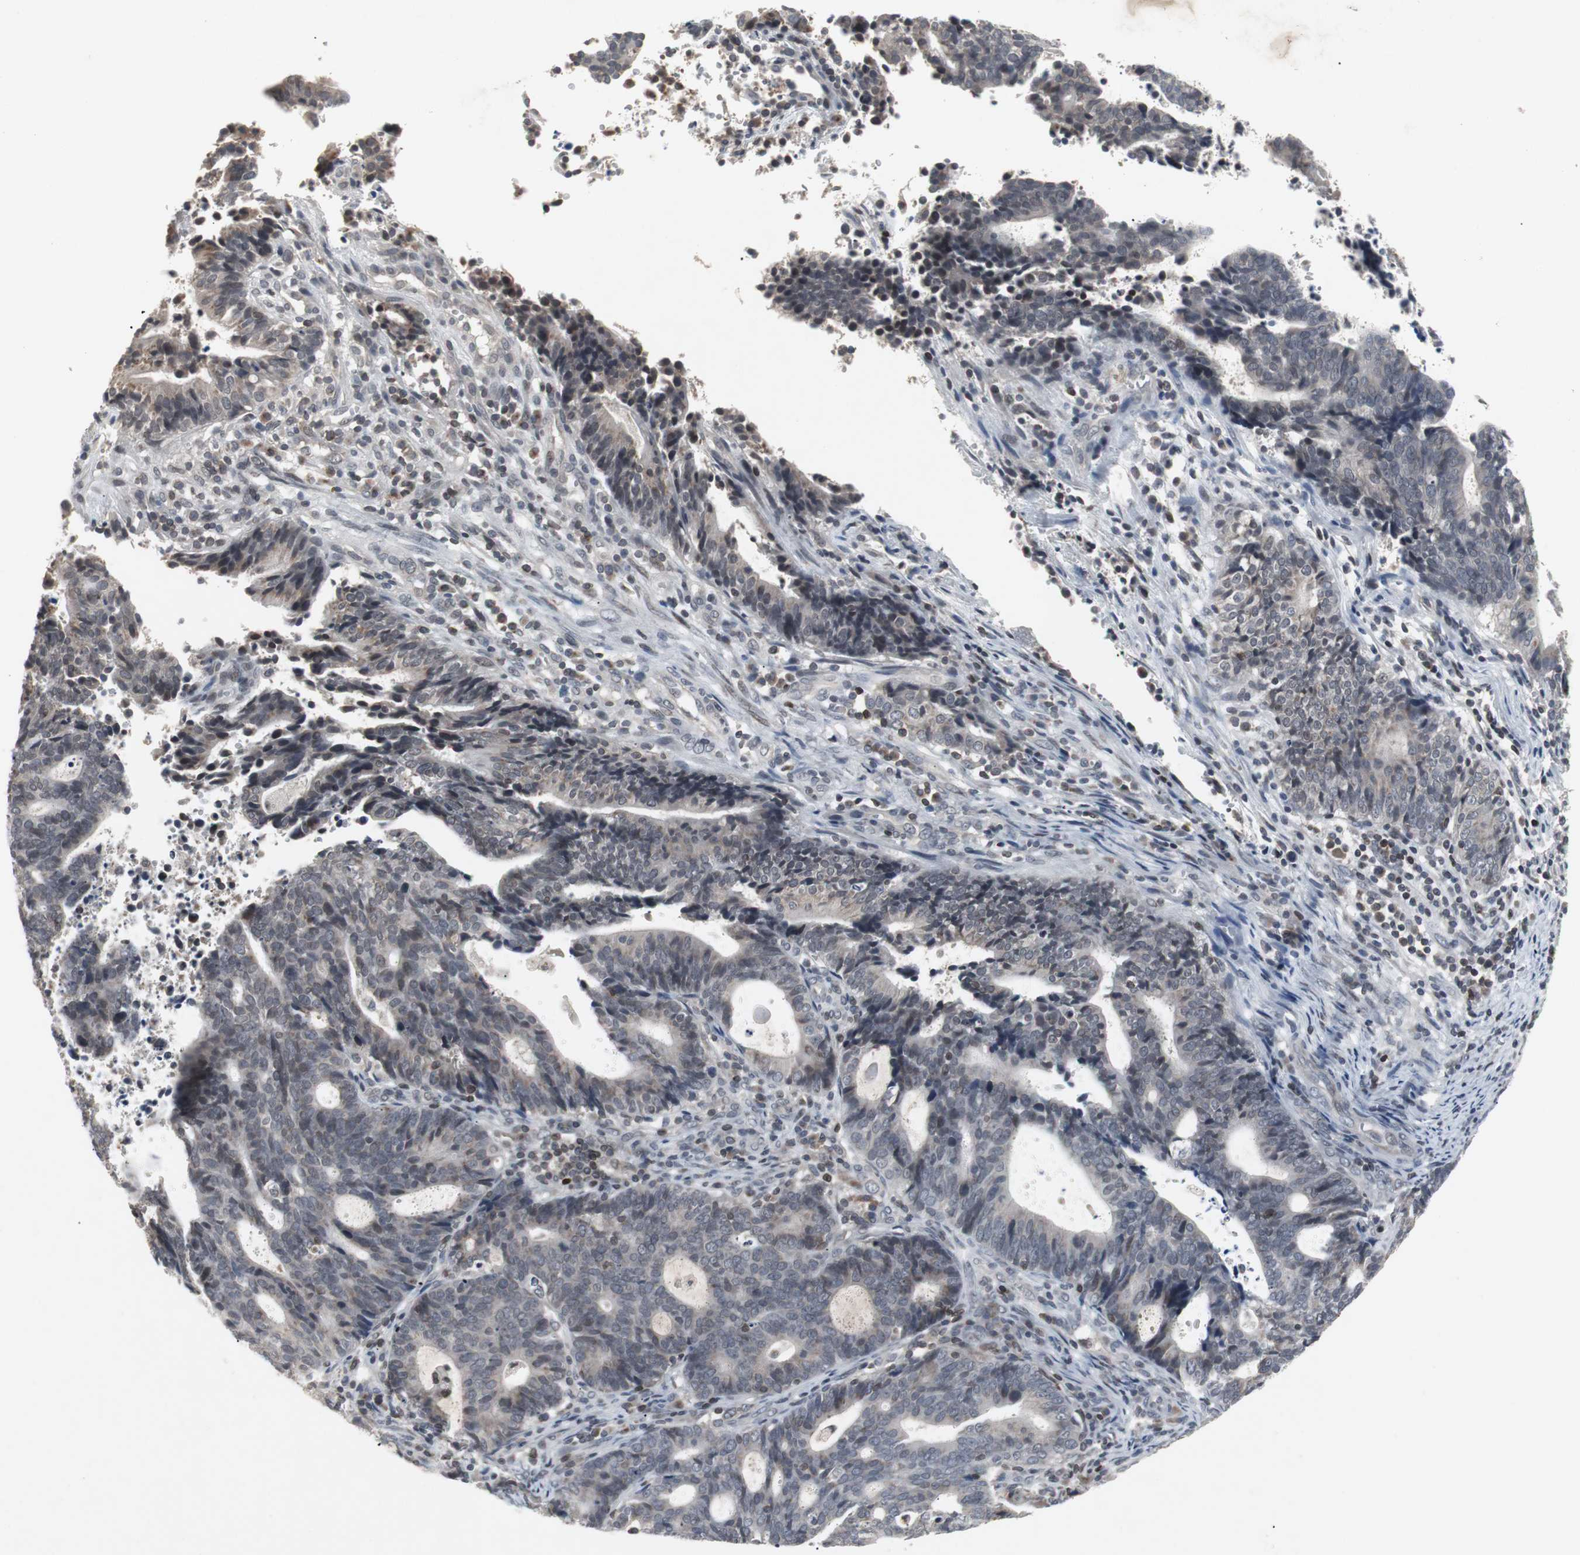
{"staining": {"intensity": "weak", "quantity": "25%-75%", "location": "cytoplasmic/membranous"}, "tissue": "endometrial cancer", "cell_type": "Tumor cells", "image_type": "cancer", "snomed": [{"axis": "morphology", "description": "Adenocarcinoma, NOS"}, {"axis": "topography", "description": "Uterus"}], "caption": "A high-resolution photomicrograph shows immunohistochemistry (IHC) staining of endometrial cancer, which displays weak cytoplasmic/membranous expression in about 25%-75% of tumor cells.", "gene": "ZNF396", "patient": {"sex": "female", "age": 83}}